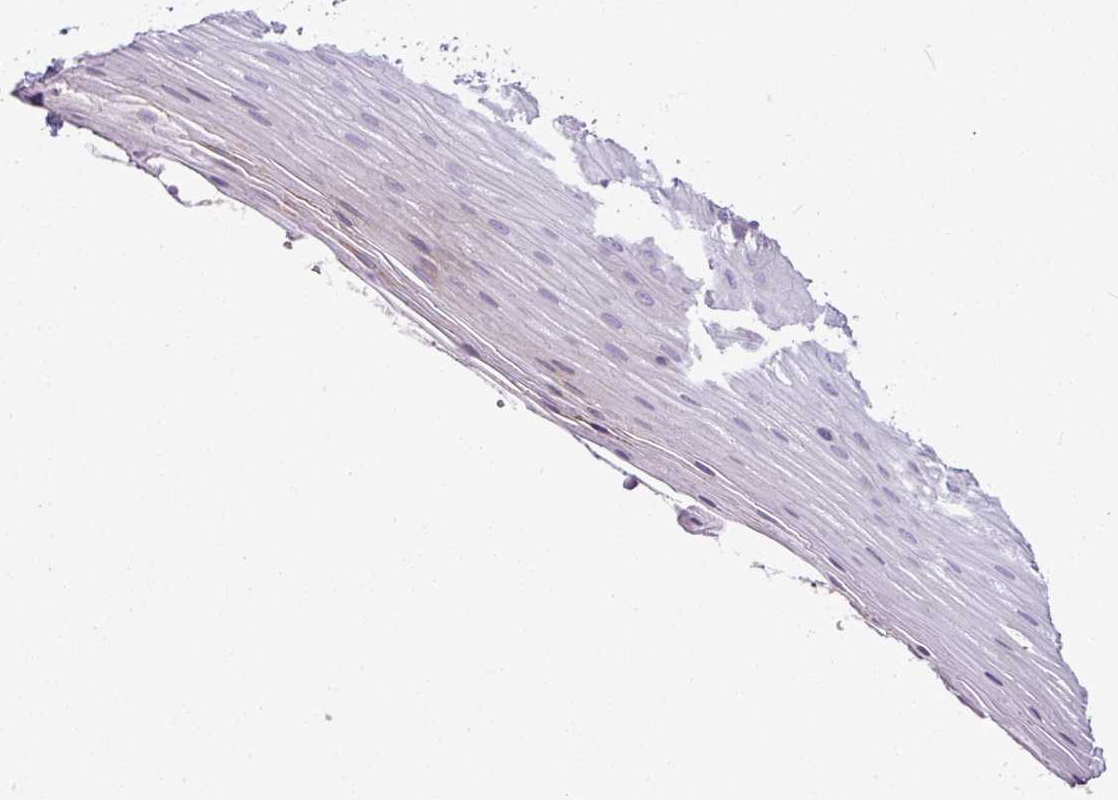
{"staining": {"intensity": "negative", "quantity": "none", "location": "none"}, "tissue": "oral mucosa", "cell_type": "Squamous epithelial cells", "image_type": "normal", "snomed": [{"axis": "morphology", "description": "Normal tissue, NOS"}, {"axis": "topography", "description": "Oral tissue"}], "caption": "Protein analysis of unremarkable oral mucosa shows no significant staining in squamous epithelial cells.", "gene": "TOR1AIP2", "patient": {"sex": "female", "age": 67}}